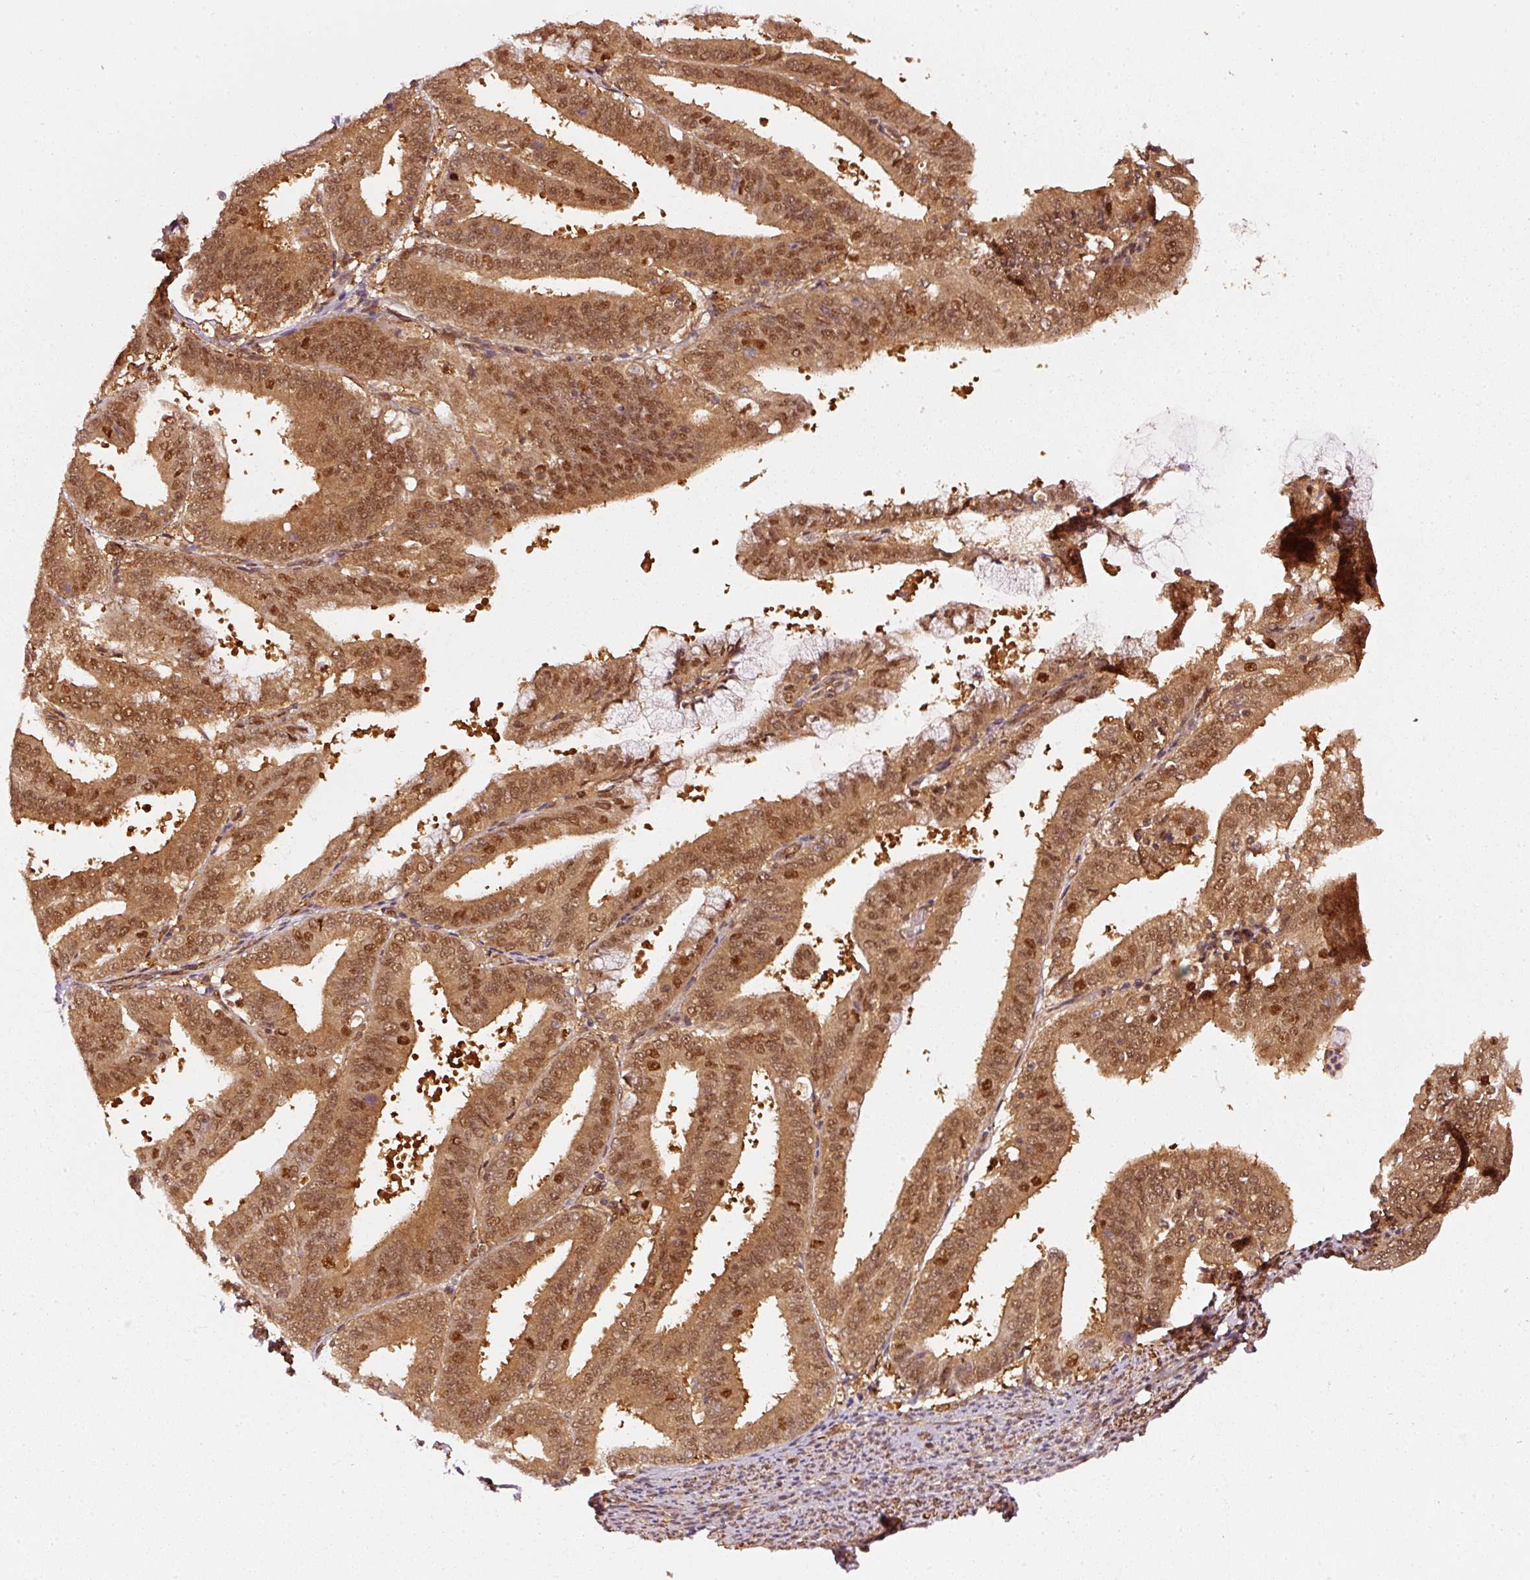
{"staining": {"intensity": "moderate", "quantity": ">75%", "location": "cytoplasmic/membranous,nuclear"}, "tissue": "endometrial cancer", "cell_type": "Tumor cells", "image_type": "cancer", "snomed": [{"axis": "morphology", "description": "Adenocarcinoma, NOS"}, {"axis": "topography", "description": "Endometrium"}], "caption": "Tumor cells demonstrate medium levels of moderate cytoplasmic/membranous and nuclear positivity in approximately >75% of cells in endometrial cancer. The staining is performed using DAB (3,3'-diaminobenzidine) brown chromogen to label protein expression. The nuclei are counter-stained blue using hematoxylin.", "gene": "PSMD1", "patient": {"sex": "female", "age": 63}}